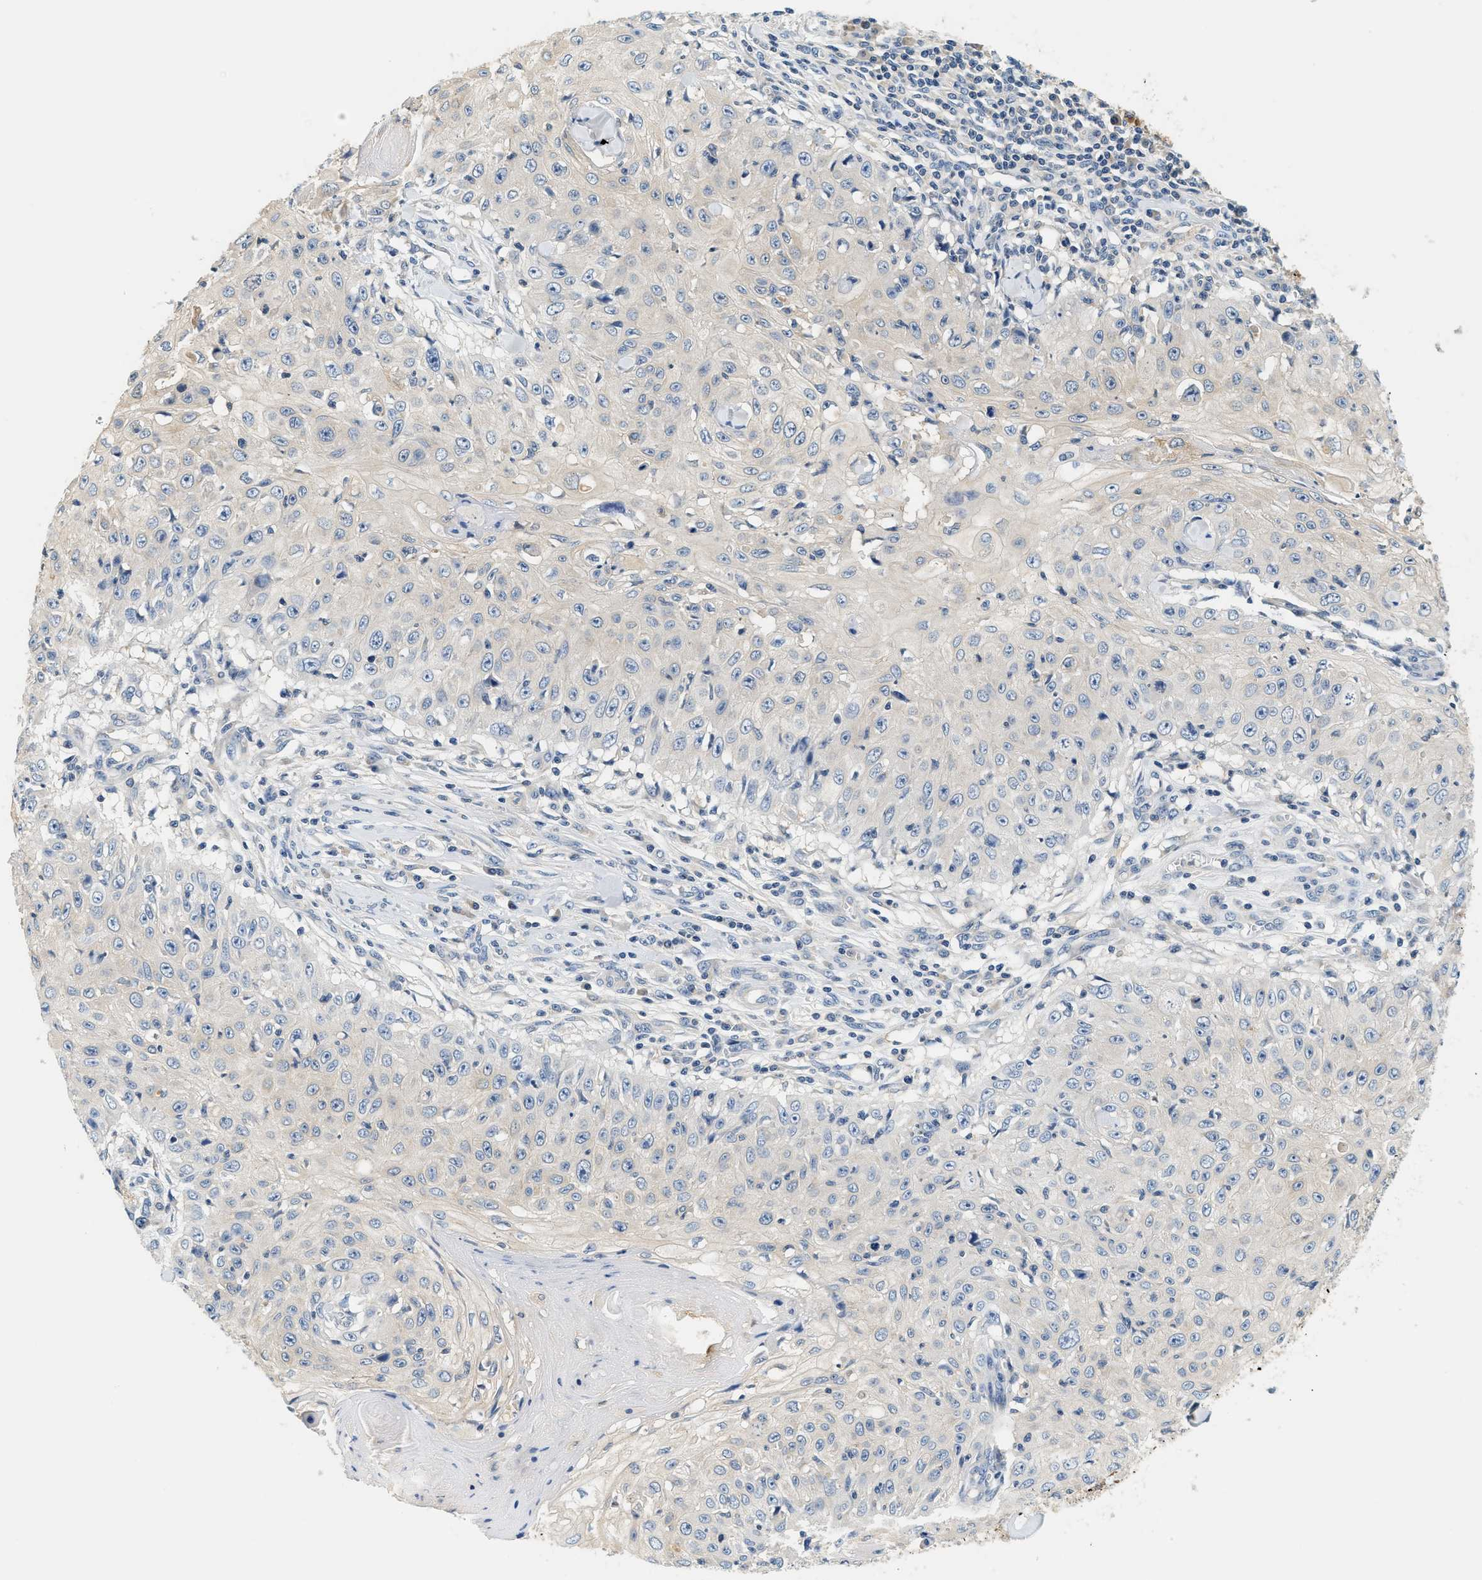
{"staining": {"intensity": "negative", "quantity": "none", "location": "none"}, "tissue": "skin cancer", "cell_type": "Tumor cells", "image_type": "cancer", "snomed": [{"axis": "morphology", "description": "Squamous cell carcinoma, NOS"}, {"axis": "topography", "description": "Skin"}], "caption": "This is a image of IHC staining of skin cancer, which shows no expression in tumor cells.", "gene": "SLC35E1", "patient": {"sex": "male", "age": 86}}